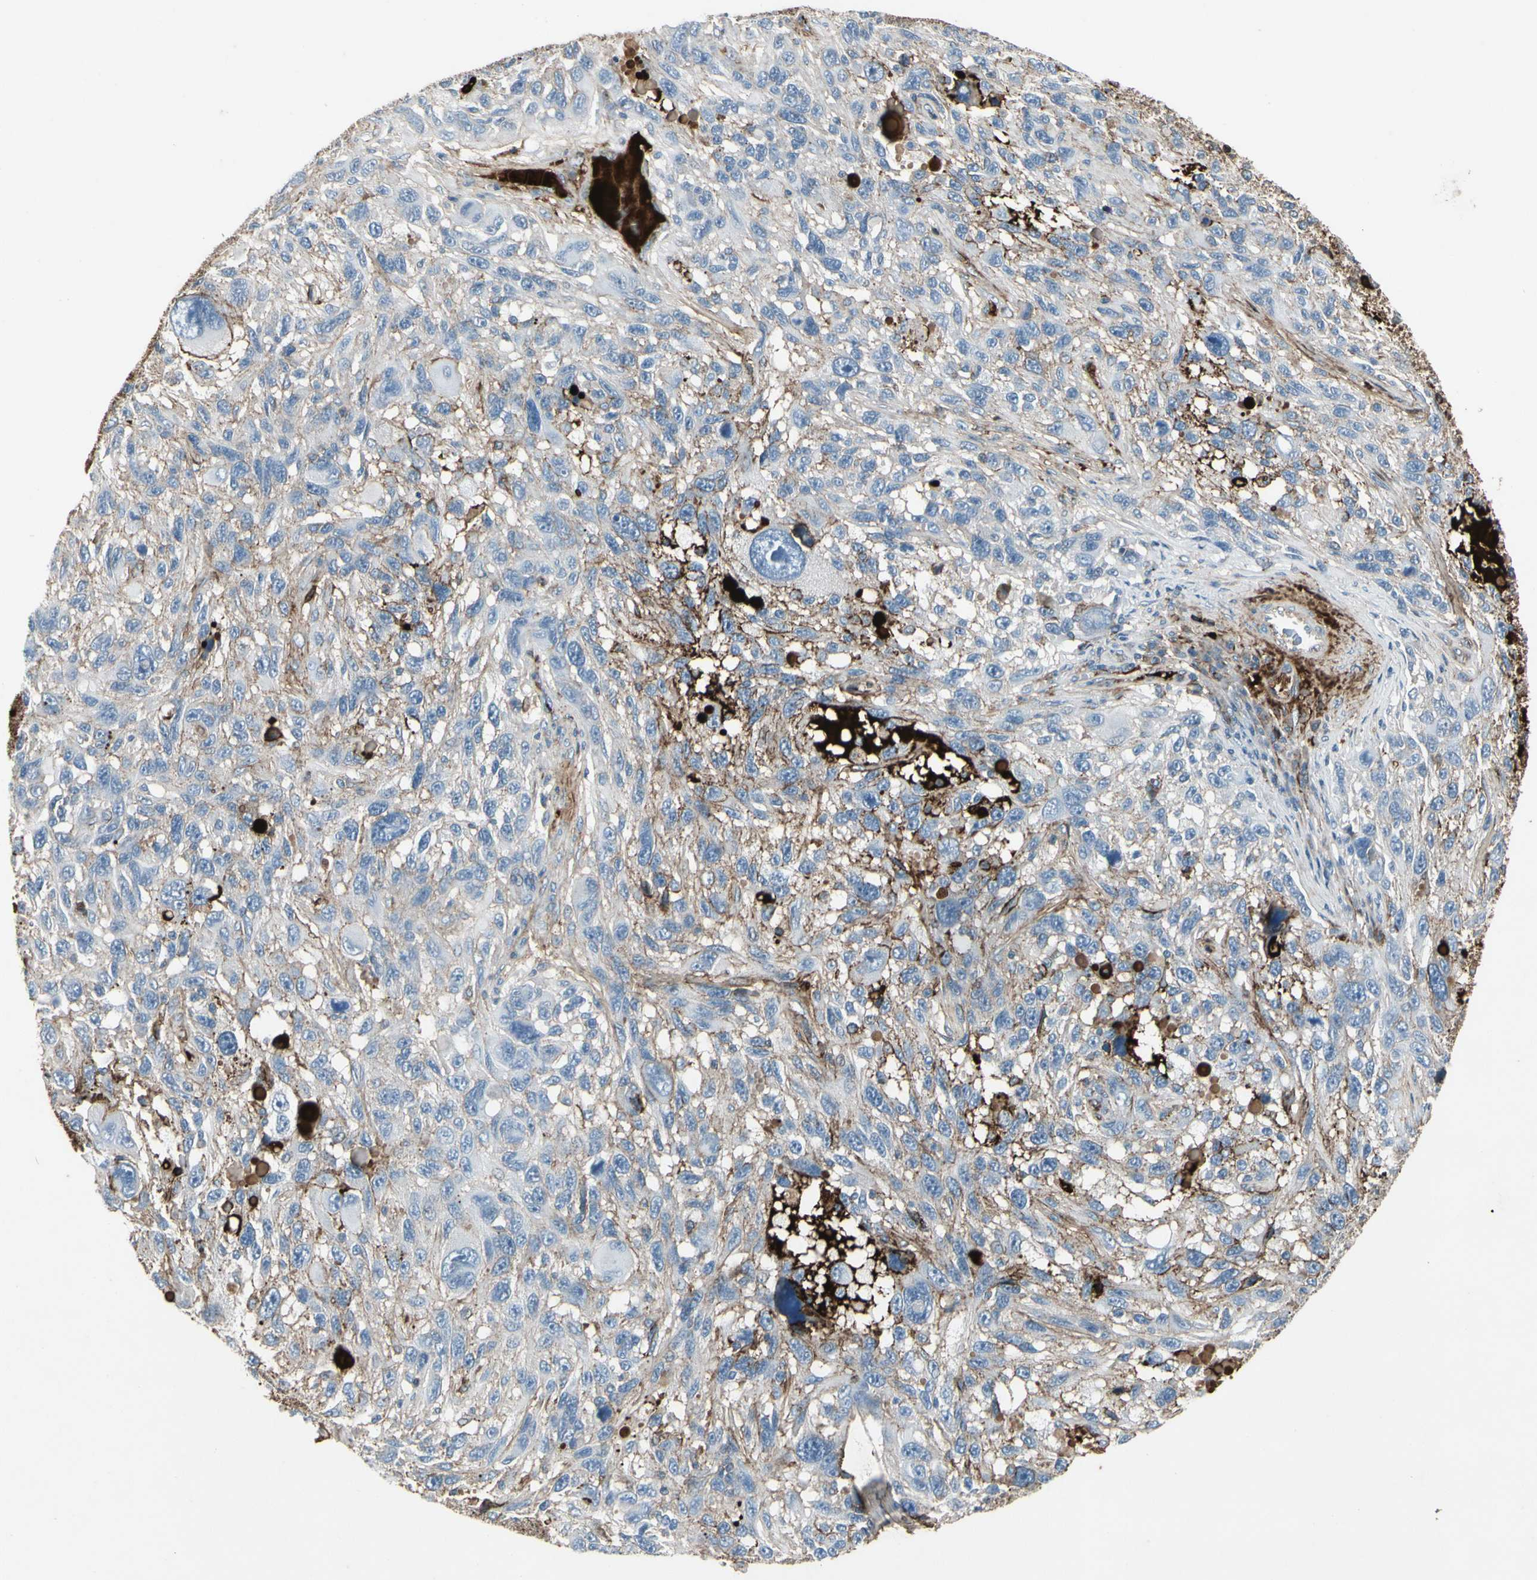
{"staining": {"intensity": "moderate", "quantity": "<25%", "location": "cytoplasmic/membranous"}, "tissue": "melanoma", "cell_type": "Tumor cells", "image_type": "cancer", "snomed": [{"axis": "morphology", "description": "Malignant melanoma, NOS"}, {"axis": "topography", "description": "Skin"}], "caption": "IHC histopathology image of neoplastic tissue: human malignant melanoma stained using IHC demonstrates low levels of moderate protein expression localized specifically in the cytoplasmic/membranous of tumor cells, appearing as a cytoplasmic/membranous brown color.", "gene": "IGHM", "patient": {"sex": "male", "age": 53}}